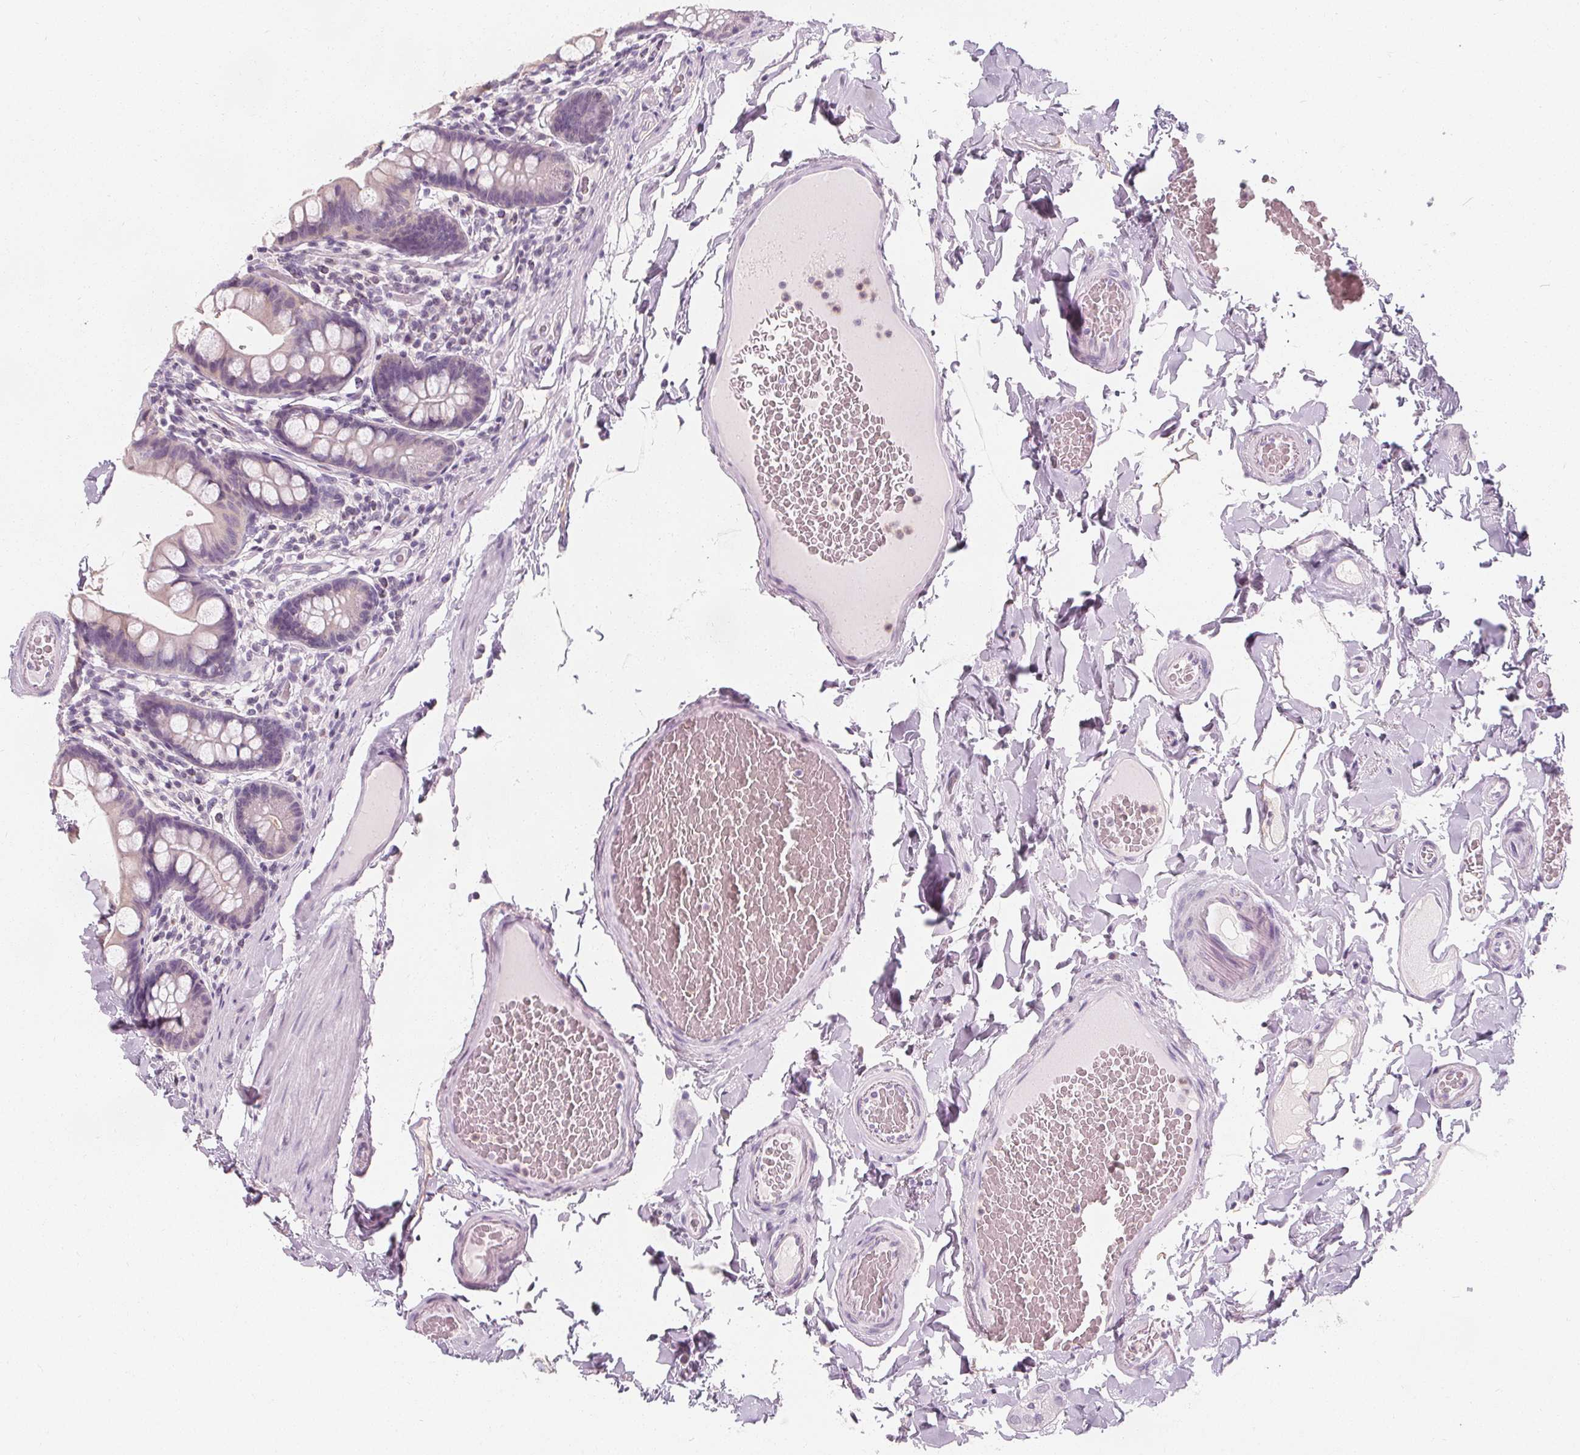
{"staining": {"intensity": "negative", "quantity": "none", "location": "none"}, "tissue": "small intestine", "cell_type": "Glandular cells", "image_type": "normal", "snomed": [{"axis": "morphology", "description": "Normal tissue, NOS"}, {"axis": "topography", "description": "Small intestine"}], "caption": "High power microscopy histopathology image of an immunohistochemistry (IHC) photomicrograph of normal small intestine, revealing no significant positivity in glandular cells.", "gene": "UGP2", "patient": {"sex": "male", "age": 70}}